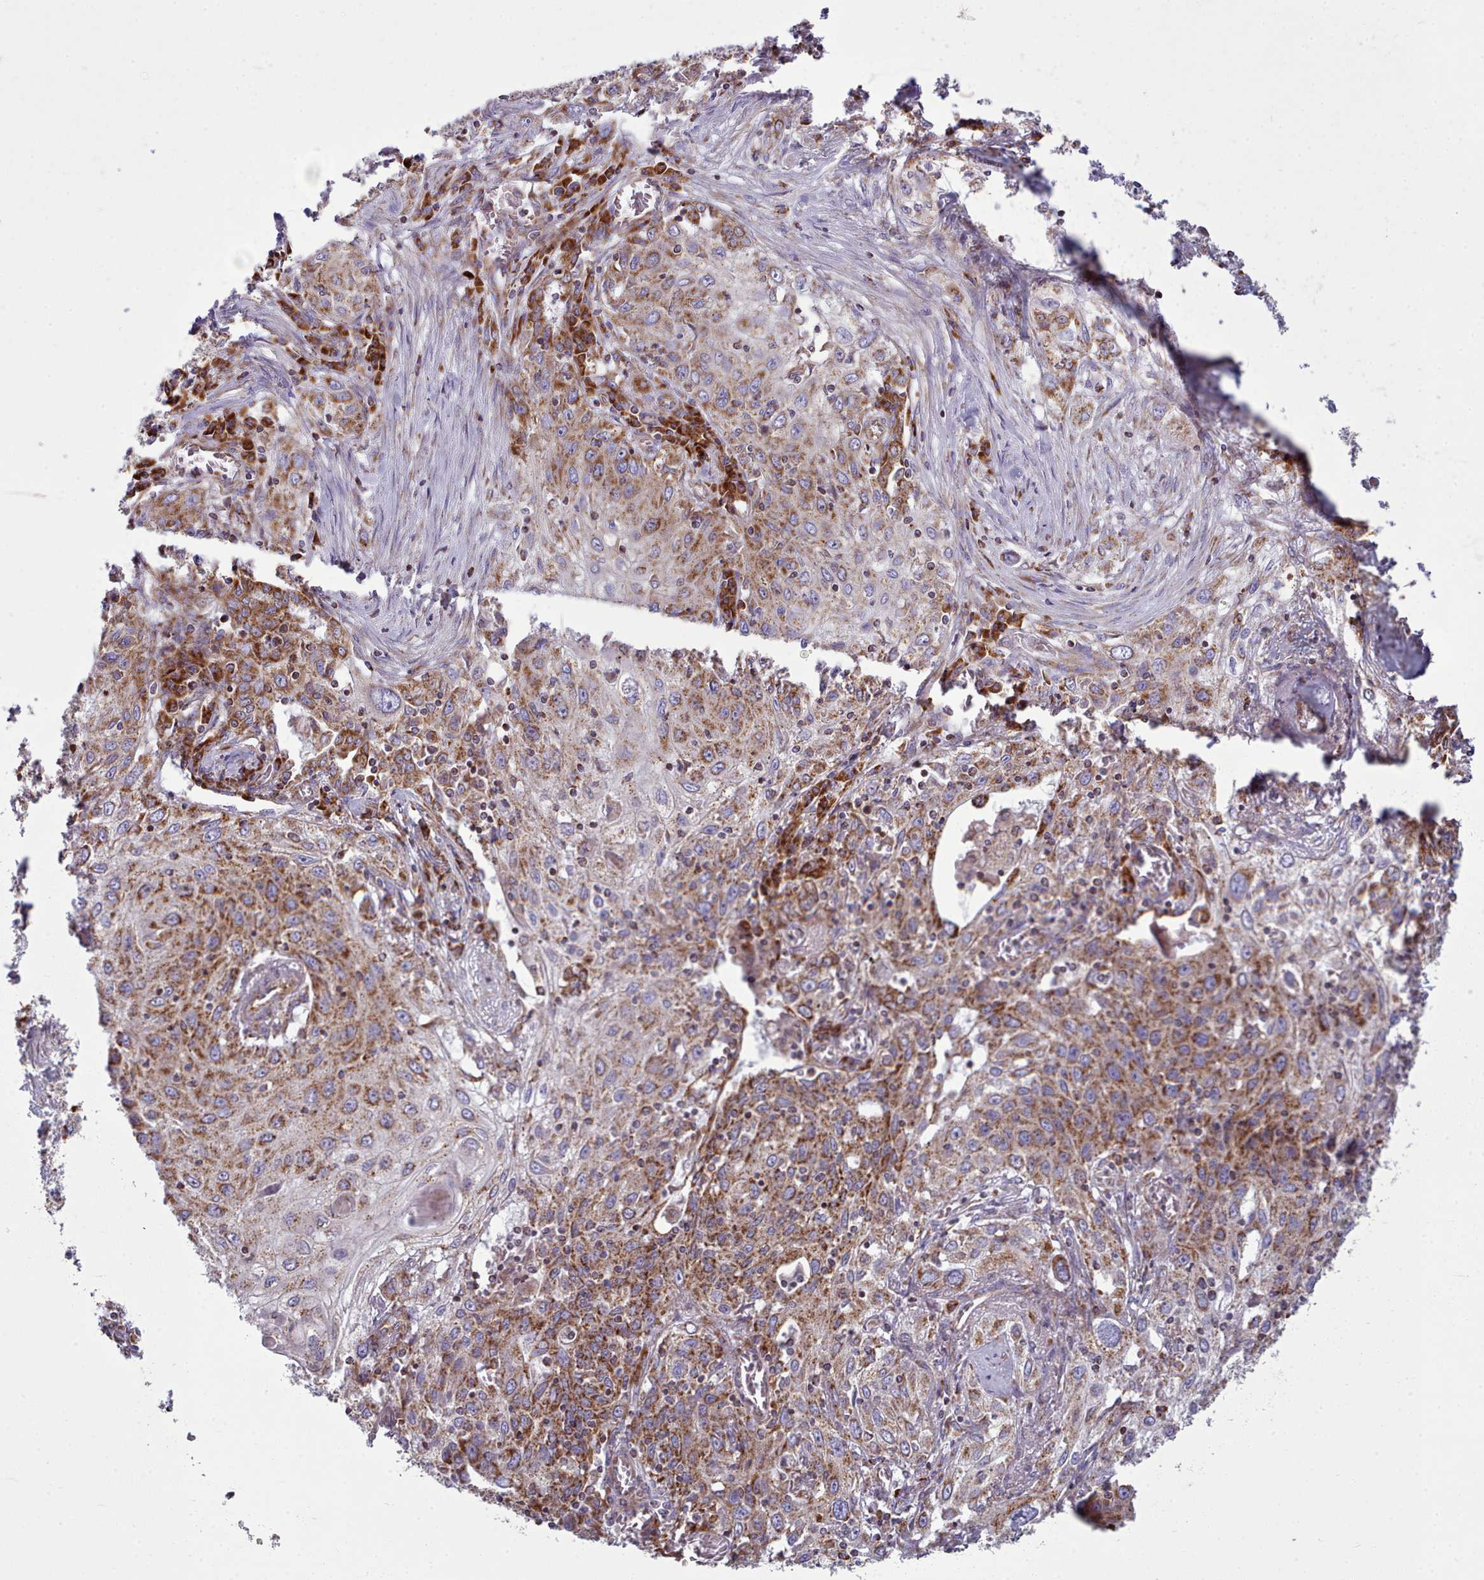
{"staining": {"intensity": "strong", "quantity": ">75%", "location": "cytoplasmic/membranous"}, "tissue": "lung cancer", "cell_type": "Tumor cells", "image_type": "cancer", "snomed": [{"axis": "morphology", "description": "Squamous cell carcinoma, NOS"}, {"axis": "topography", "description": "Lung"}], "caption": "The micrograph demonstrates a brown stain indicating the presence of a protein in the cytoplasmic/membranous of tumor cells in lung cancer.", "gene": "SRP54", "patient": {"sex": "female", "age": 69}}